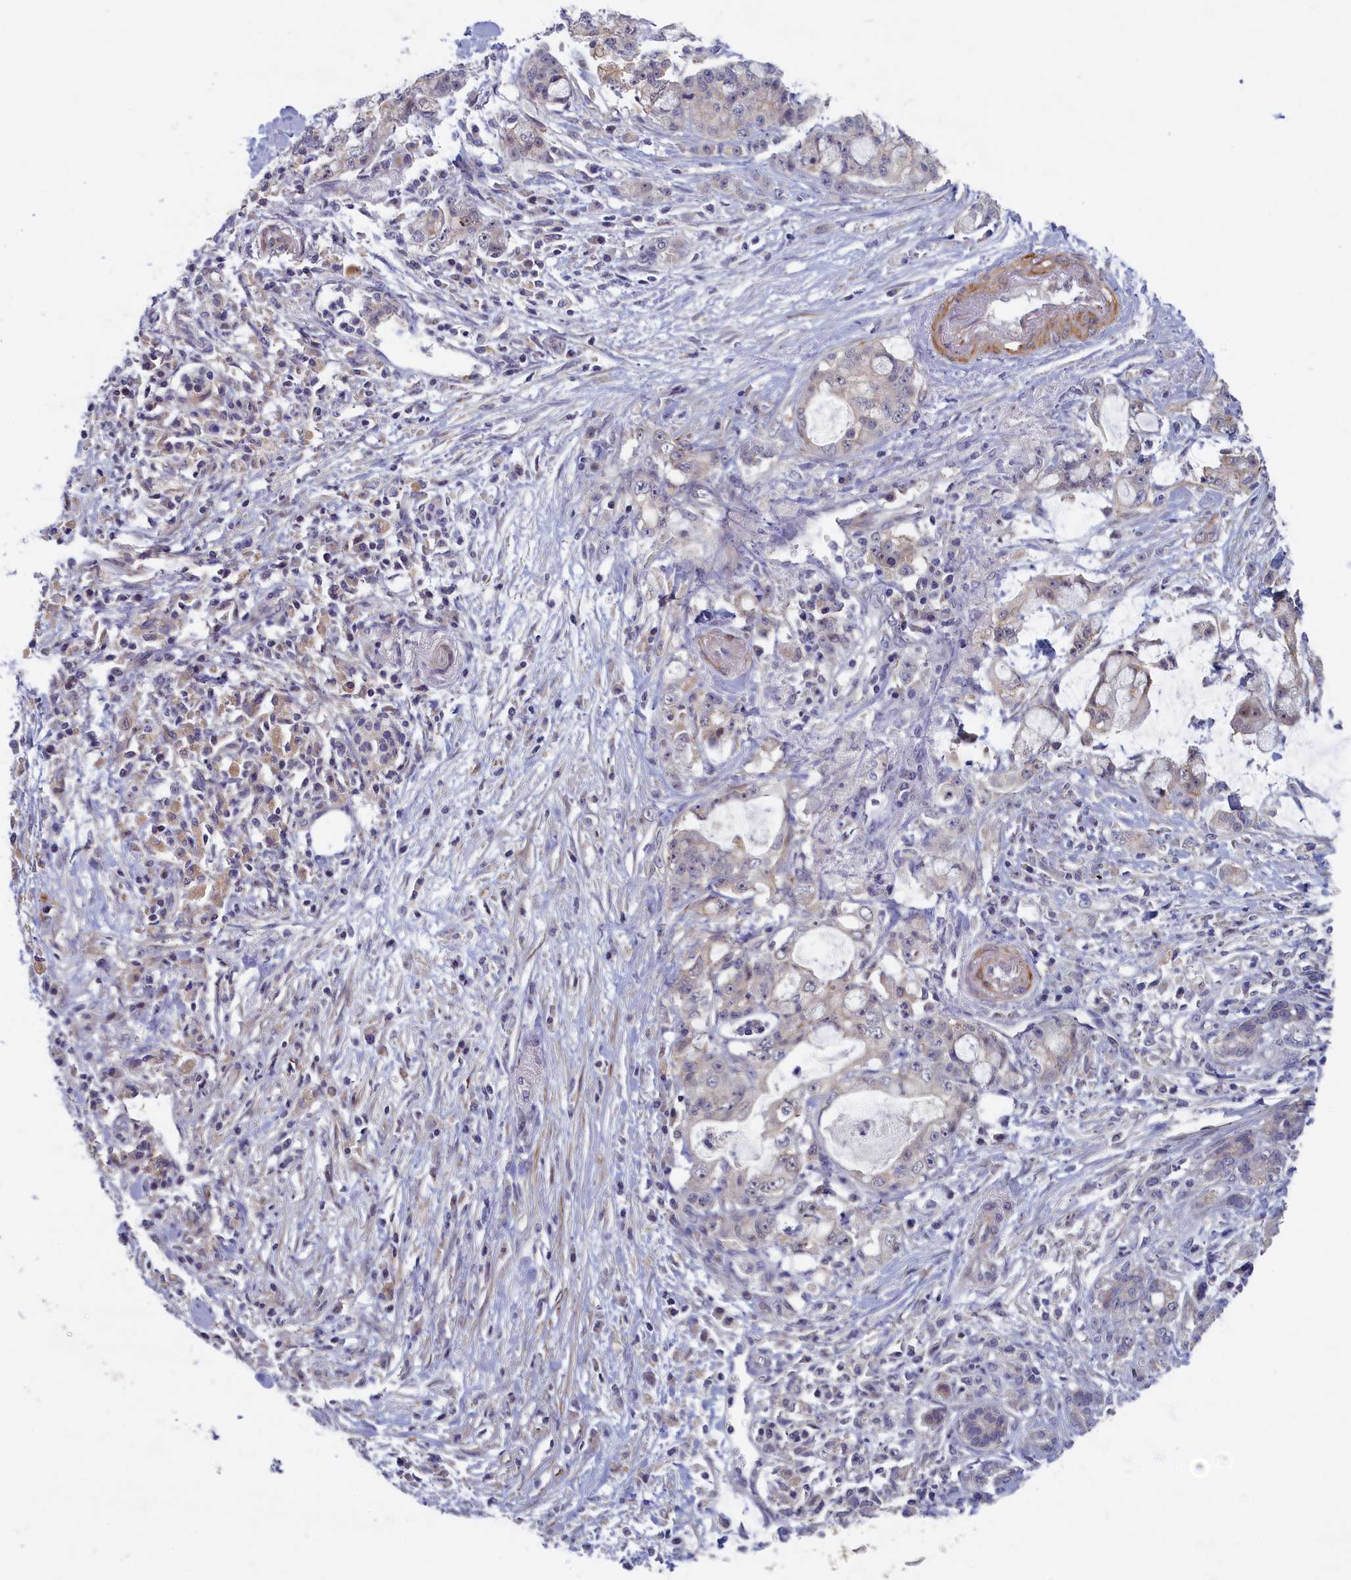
{"staining": {"intensity": "negative", "quantity": "none", "location": "none"}, "tissue": "pancreatic cancer", "cell_type": "Tumor cells", "image_type": "cancer", "snomed": [{"axis": "morphology", "description": "Adenocarcinoma, NOS"}, {"axis": "topography", "description": "Pancreas"}], "caption": "Immunohistochemistry of human pancreatic cancer displays no staining in tumor cells.", "gene": "TRPM4", "patient": {"sex": "female", "age": 73}}